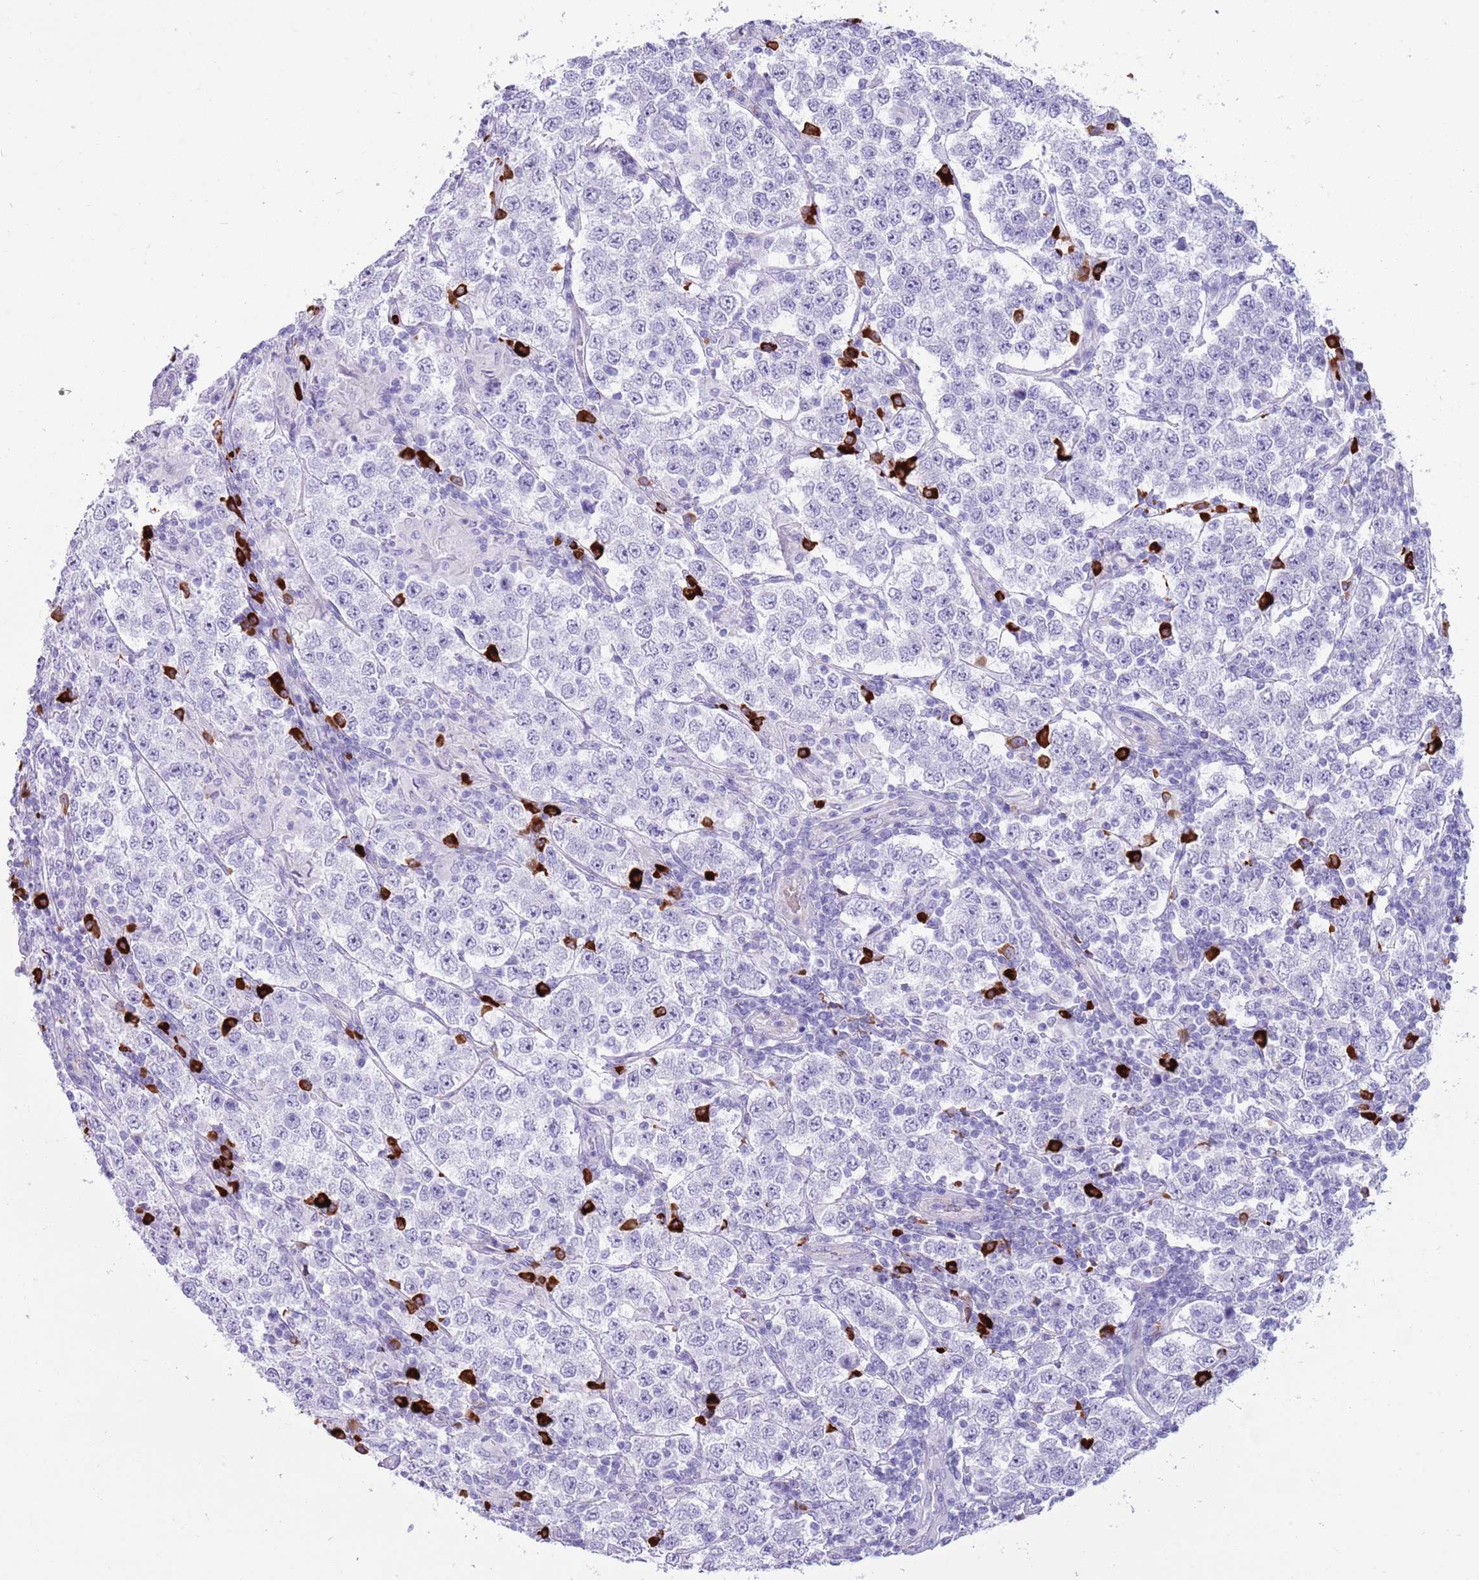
{"staining": {"intensity": "negative", "quantity": "none", "location": "none"}, "tissue": "testis cancer", "cell_type": "Tumor cells", "image_type": "cancer", "snomed": [{"axis": "morphology", "description": "Normal tissue, NOS"}, {"axis": "morphology", "description": "Urothelial carcinoma, High grade"}, {"axis": "morphology", "description": "Seminoma, NOS"}, {"axis": "morphology", "description": "Carcinoma, Embryonal, NOS"}, {"axis": "topography", "description": "Urinary bladder"}, {"axis": "topography", "description": "Testis"}], "caption": "High-grade urothelial carcinoma (testis) was stained to show a protein in brown. There is no significant expression in tumor cells.", "gene": "LY6G5B", "patient": {"sex": "male", "age": 41}}